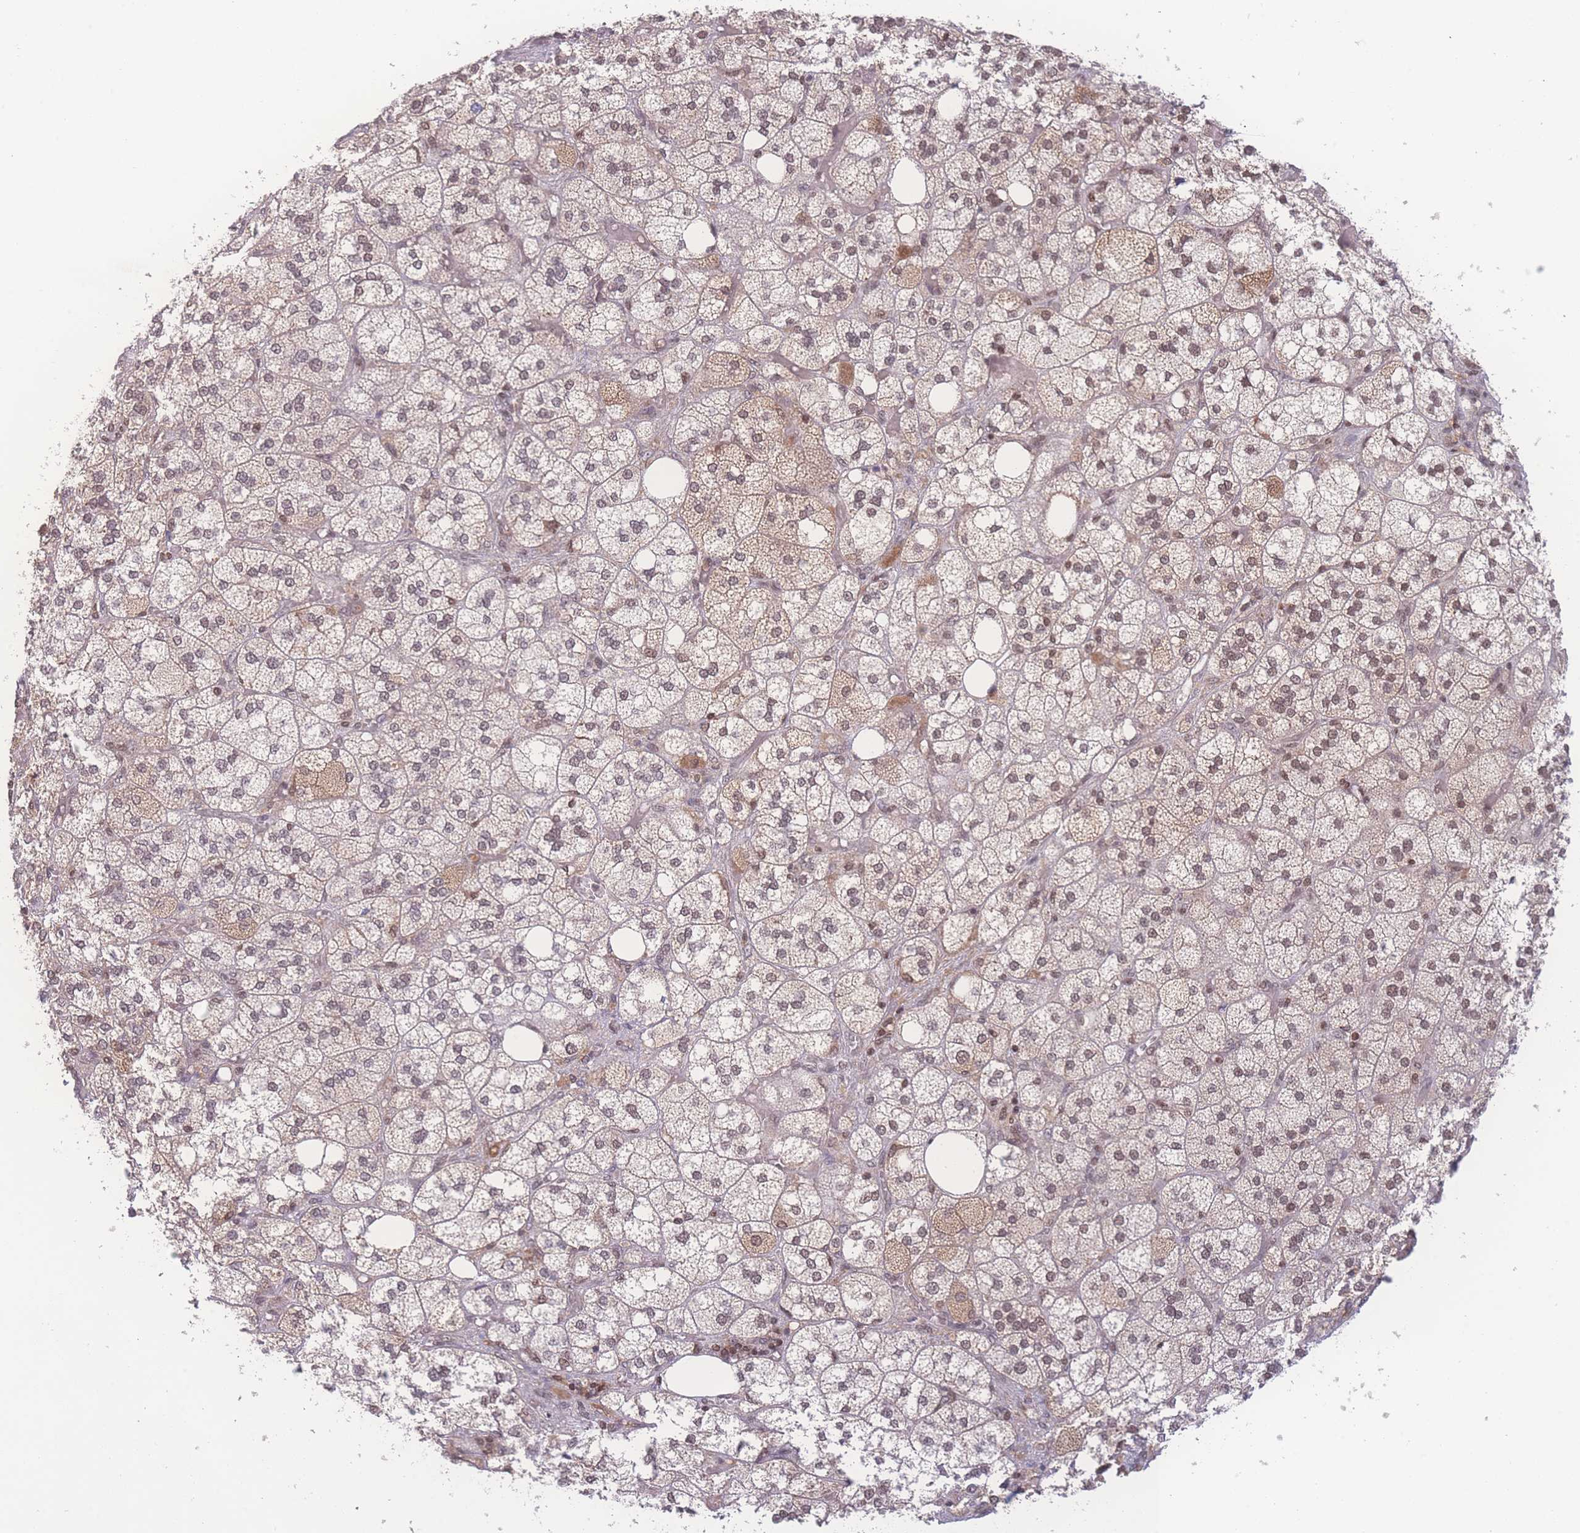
{"staining": {"intensity": "moderate", "quantity": ">75%", "location": "nuclear"}, "tissue": "adrenal gland", "cell_type": "Glandular cells", "image_type": "normal", "snomed": [{"axis": "morphology", "description": "Normal tissue, NOS"}, {"axis": "topography", "description": "Adrenal gland"}], "caption": "Immunohistochemistry (IHC) of benign human adrenal gland shows medium levels of moderate nuclear positivity in about >75% of glandular cells. (DAB (3,3'-diaminobenzidine) IHC with brightfield microscopy, high magnification).", "gene": "RAVER1", "patient": {"sex": "male", "age": 61}}